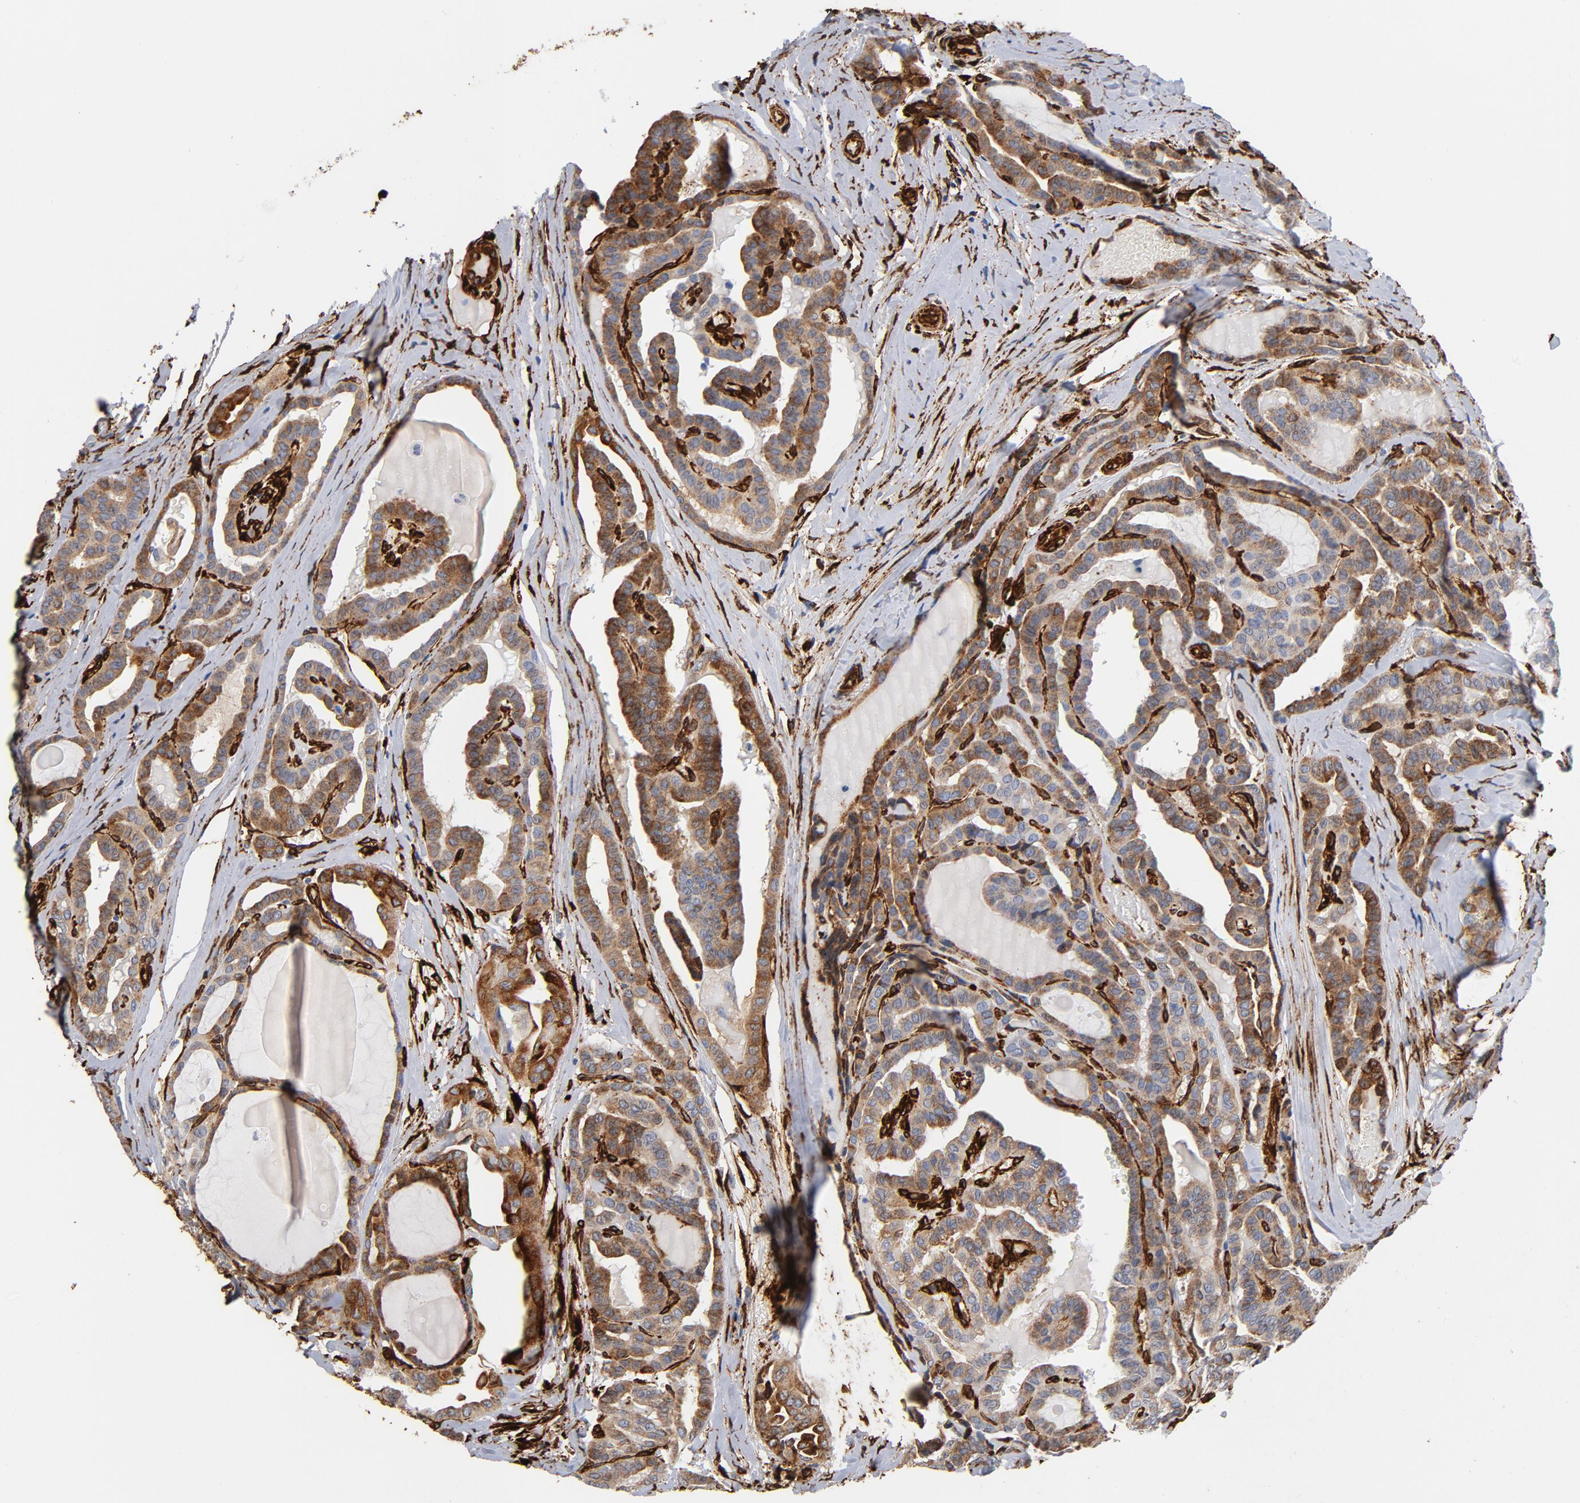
{"staining": {"intensity": "moderate", "quantity": ">75%", "location": "cytoplasmic/membranous"}, "tissue": "thyroid cancer", "cell_type": "Tumor cells", "image_type": "cancer", "snomed": [{"axis": "morphology", "description": "Carcinoma, NOS"}, {"axis": "topography", "description": "Thyroid gland"}], "caption": "Tumor cells reveal medium levels of moderate cytoplasmic/membranous expression in approximately >75% of cells in thyroid cancer.", "gene": "SERPINH1", "patient": {"sex": "female", "age": 91}}